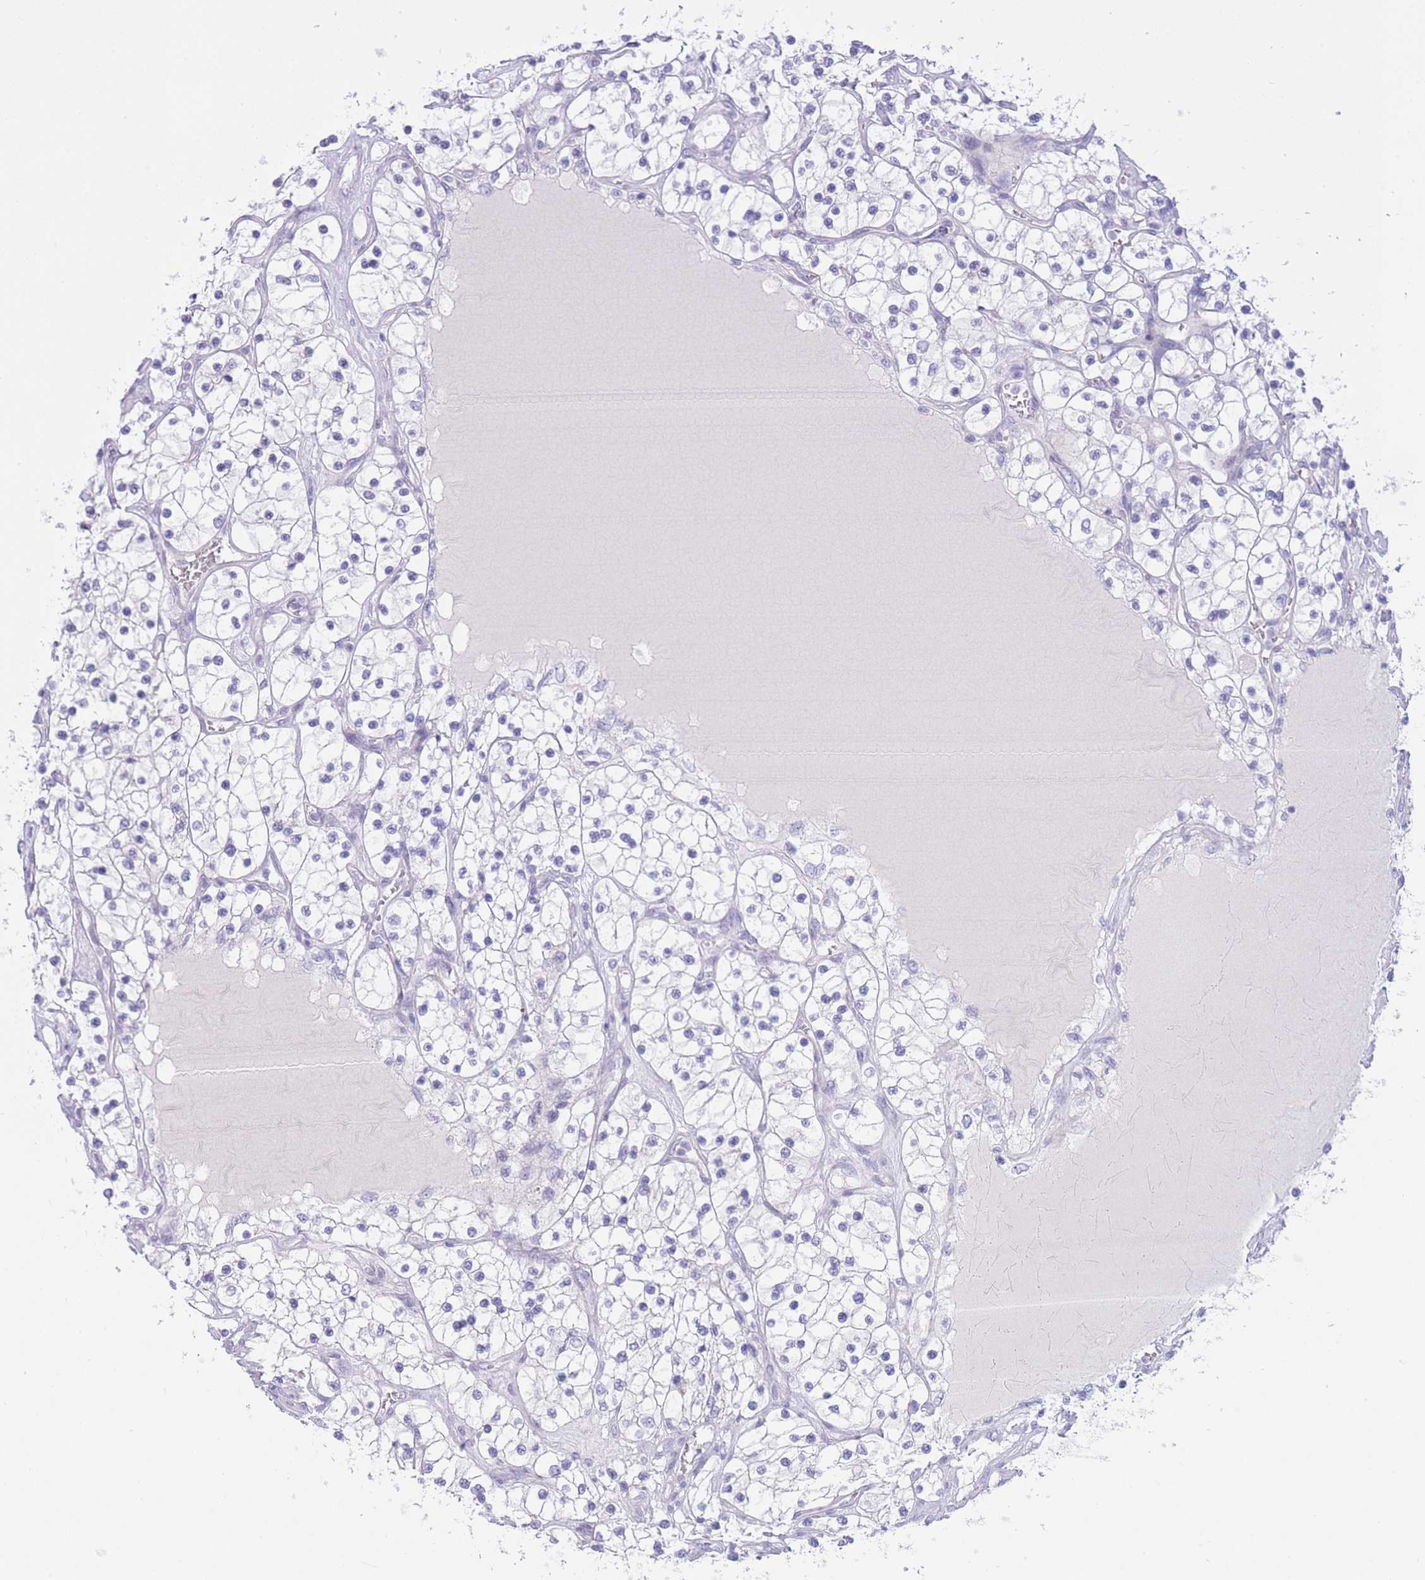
{"staining": {"intensity": "negative", "quantity": "none", "location": "none"}, "tissue": "renal cancer", "cell_type": "Tumor cells", "image_type": "cancer", "snomed": [{"axis": "morphology", "description": "Adenocarcinoma, NOS"}, {"axis": "topography", "description": "Kidney"}], "caption": "Protein analysis of renal adenocarcinoma demonstrates no significant staining in tumor cells. (DAB immunohistochemistry (IHC) visualized using brightfield microscopy, high magnification).", "gene": "ZNF212", "patient": {"sex": "female", "age": 69}}